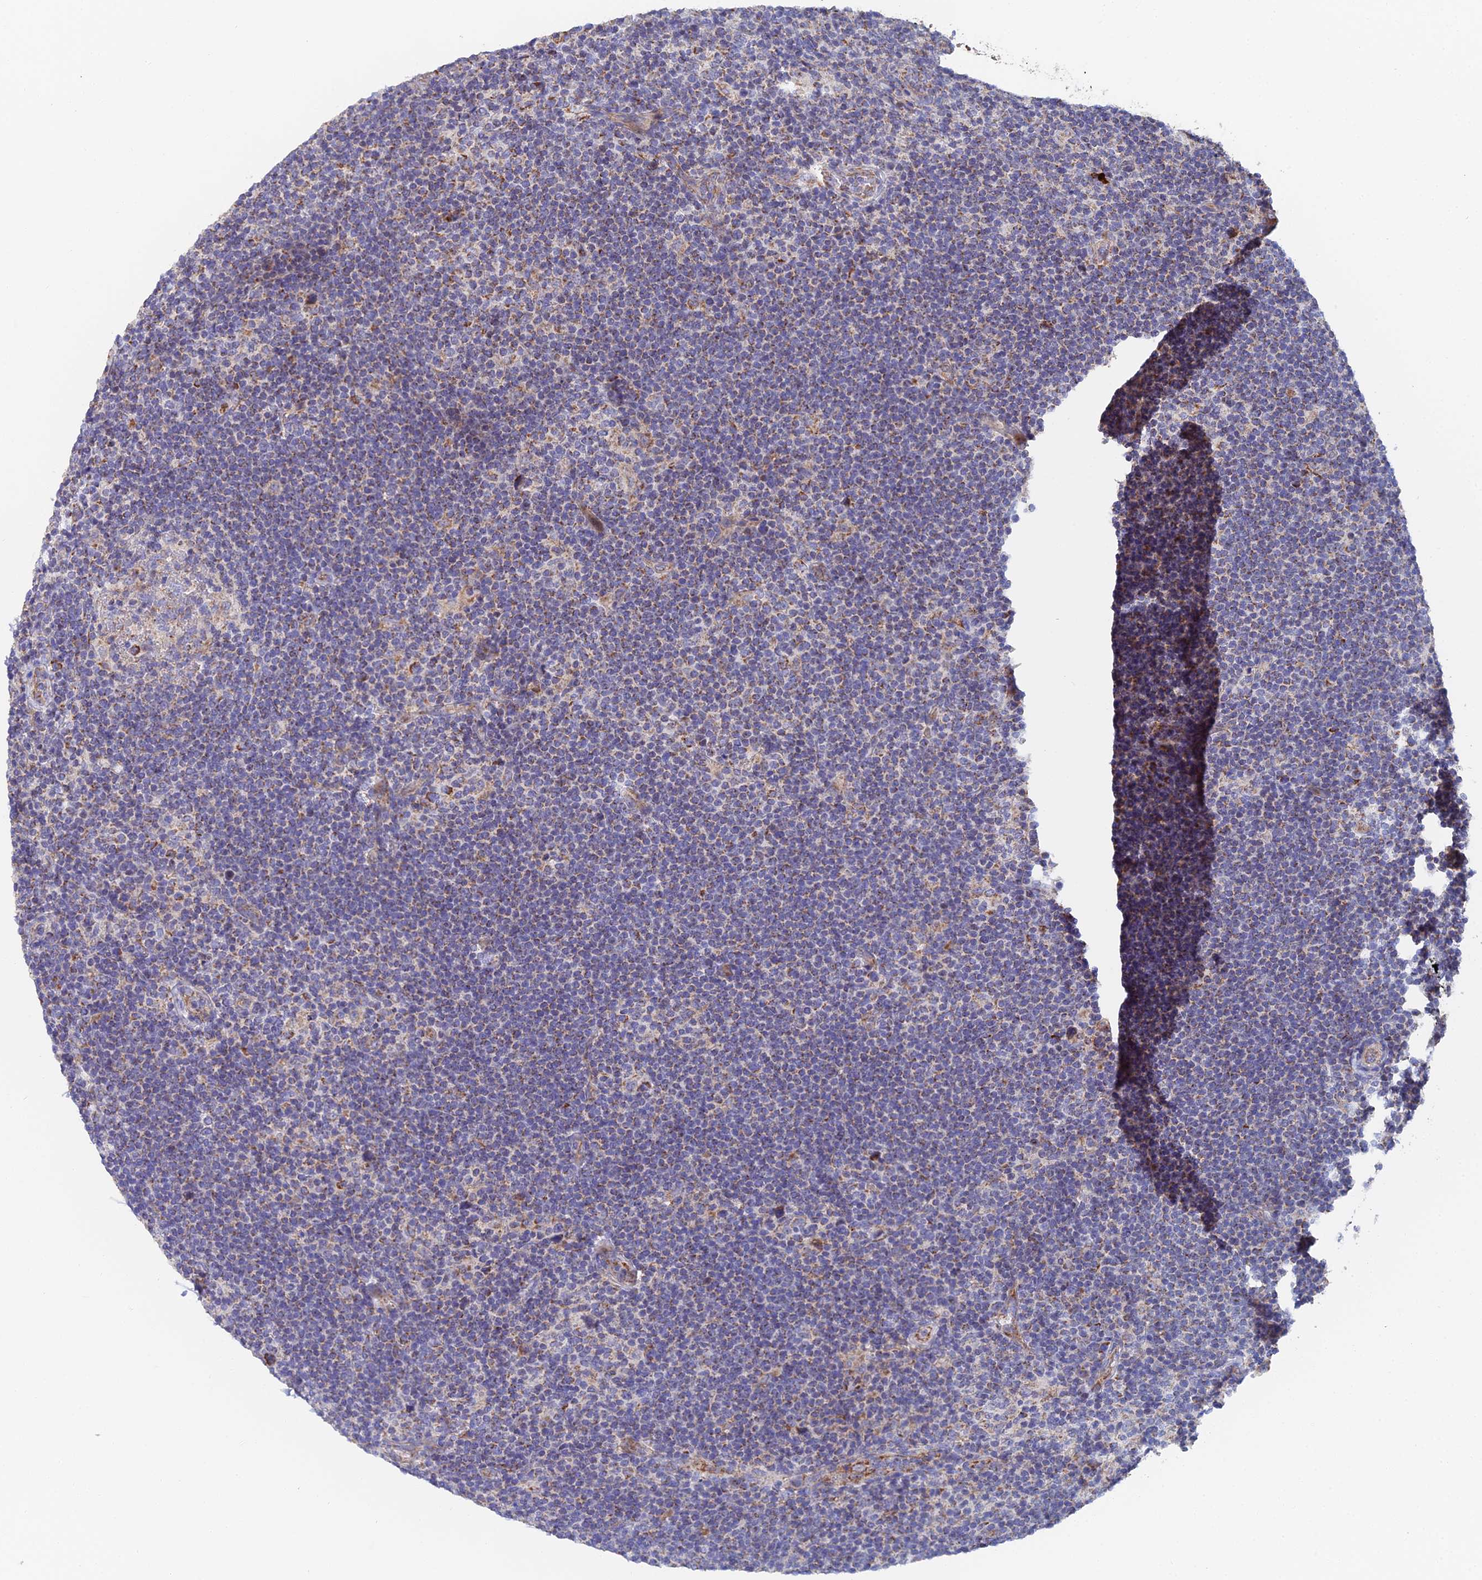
{"staining": {"intensity": "moderate", "quantity": ">75%", "location": "cytoplasmic/membranous"}, "tissue": "lymphoma", "cell_type": "Tumor cells", "image_type": "cancer", "snomed": [{"axis": "morphology", "description": "Hodgkin's disease, NOS"}, {"axis": "topography", "description": "Lymph node"}], "caption": "This histopathology image displays Hodgkin's disease stained with immunohistochemistry (IHC) to label a protein in brown. The cytoplasmic/membranous of tumor cells show moderate positivity for the protein. Nuclei are counter-stained blue.", "gene": "ECSIT", "patient": {"sex": "female", "age": 57}}